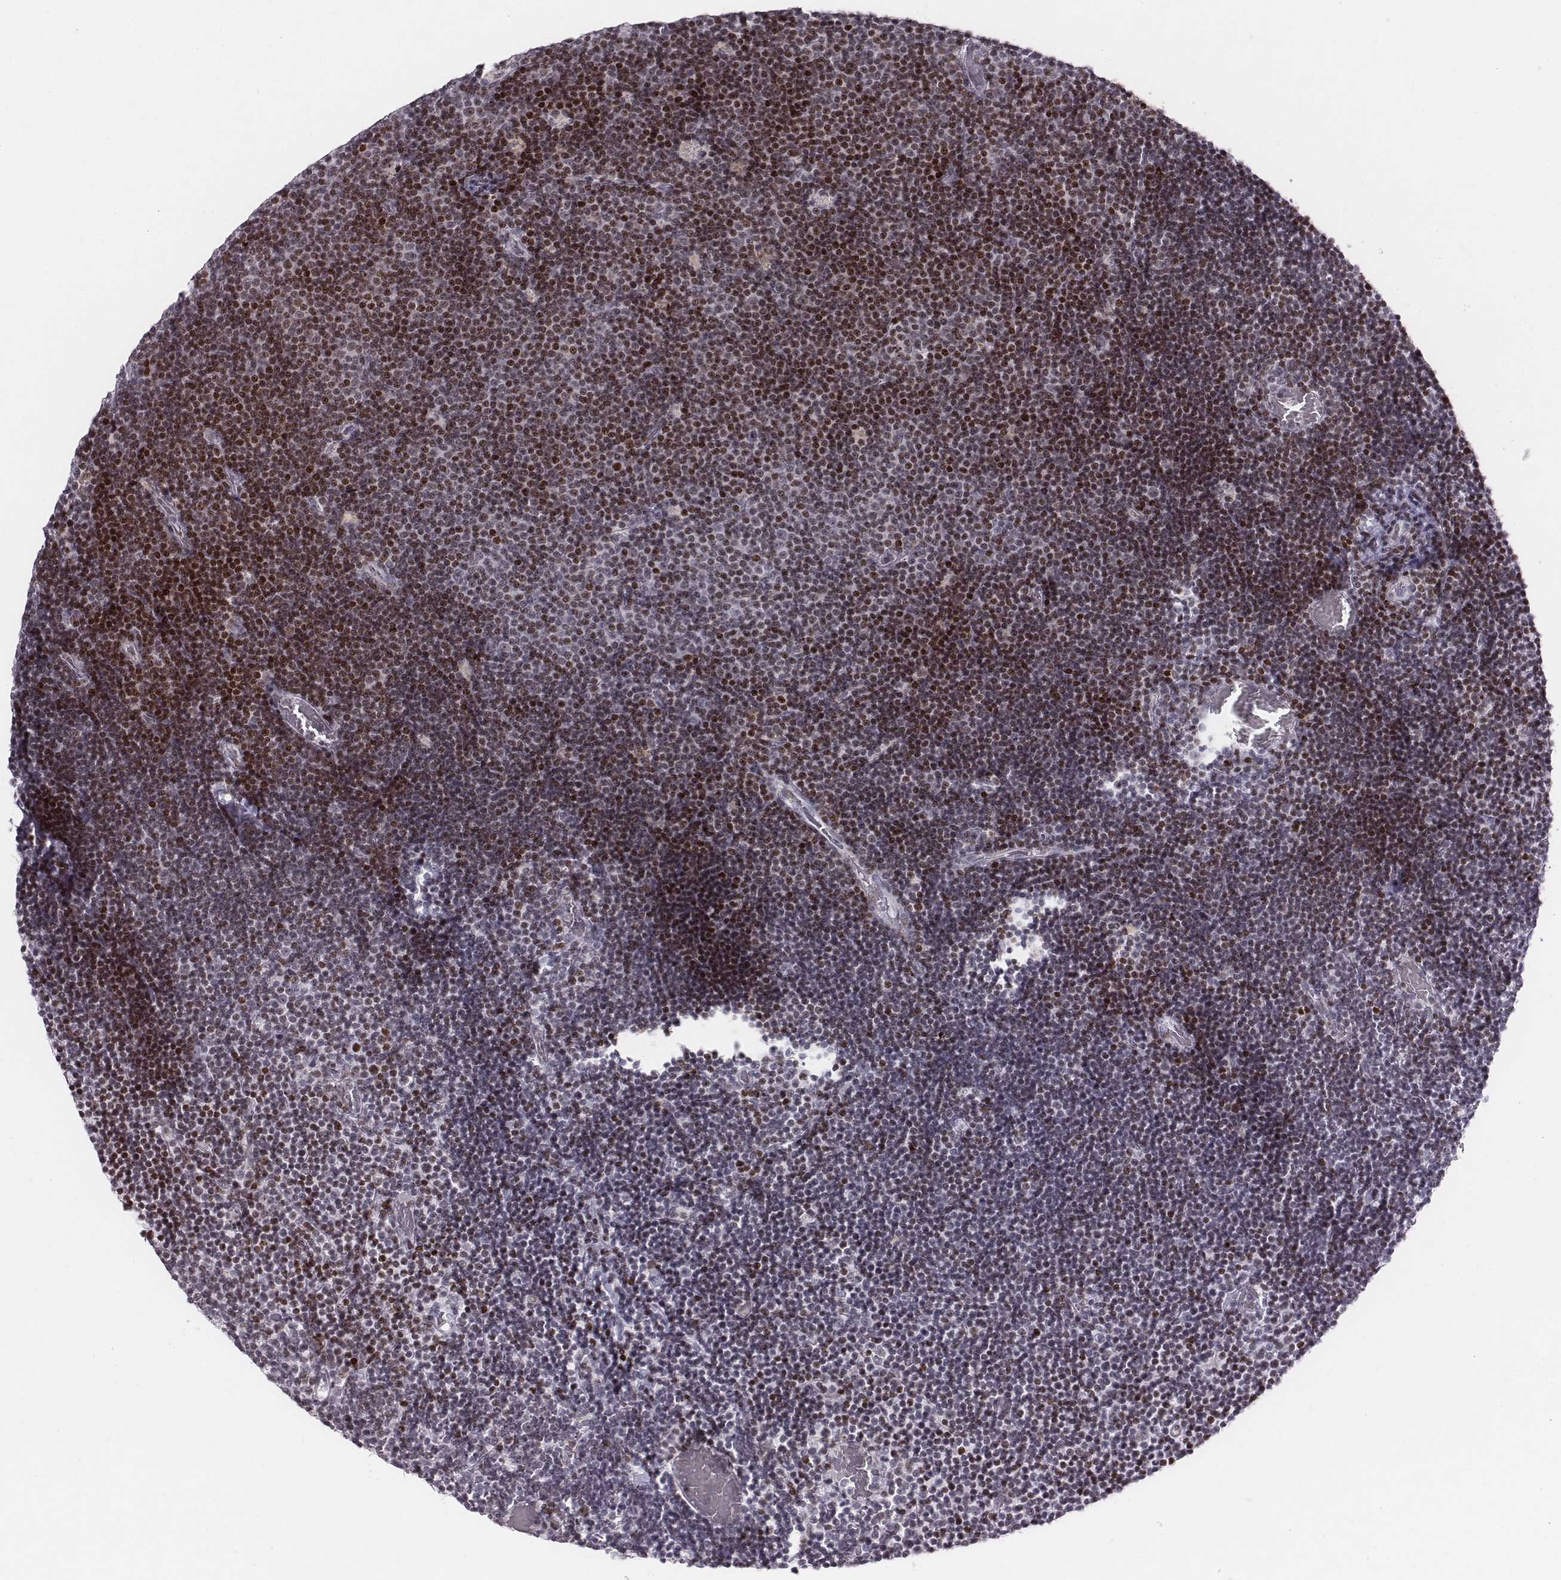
{"staining": {"intensity": "moderate", "quantity": "<25%", "location": "nuclear"}, "tissue": "lymphoma", "cell_type": "Tumor cells", "image_type": "cancer", "snomed": [{"axis": "morphology", "description": "Malignant lymphoma, non-Hodgkin's type, Low grade"}, {"axis": "topography", "description": "Brain"}], "caption": "DAB immunohistochemical staining of human lymphoma displays moderate nuclear protein staining in approximately <25% of tumor cells. (Brightfield microscopy of DAB IHC at high magnification).", "gene": "NDC1", "patient": {"sex": "female", "age": 66}}